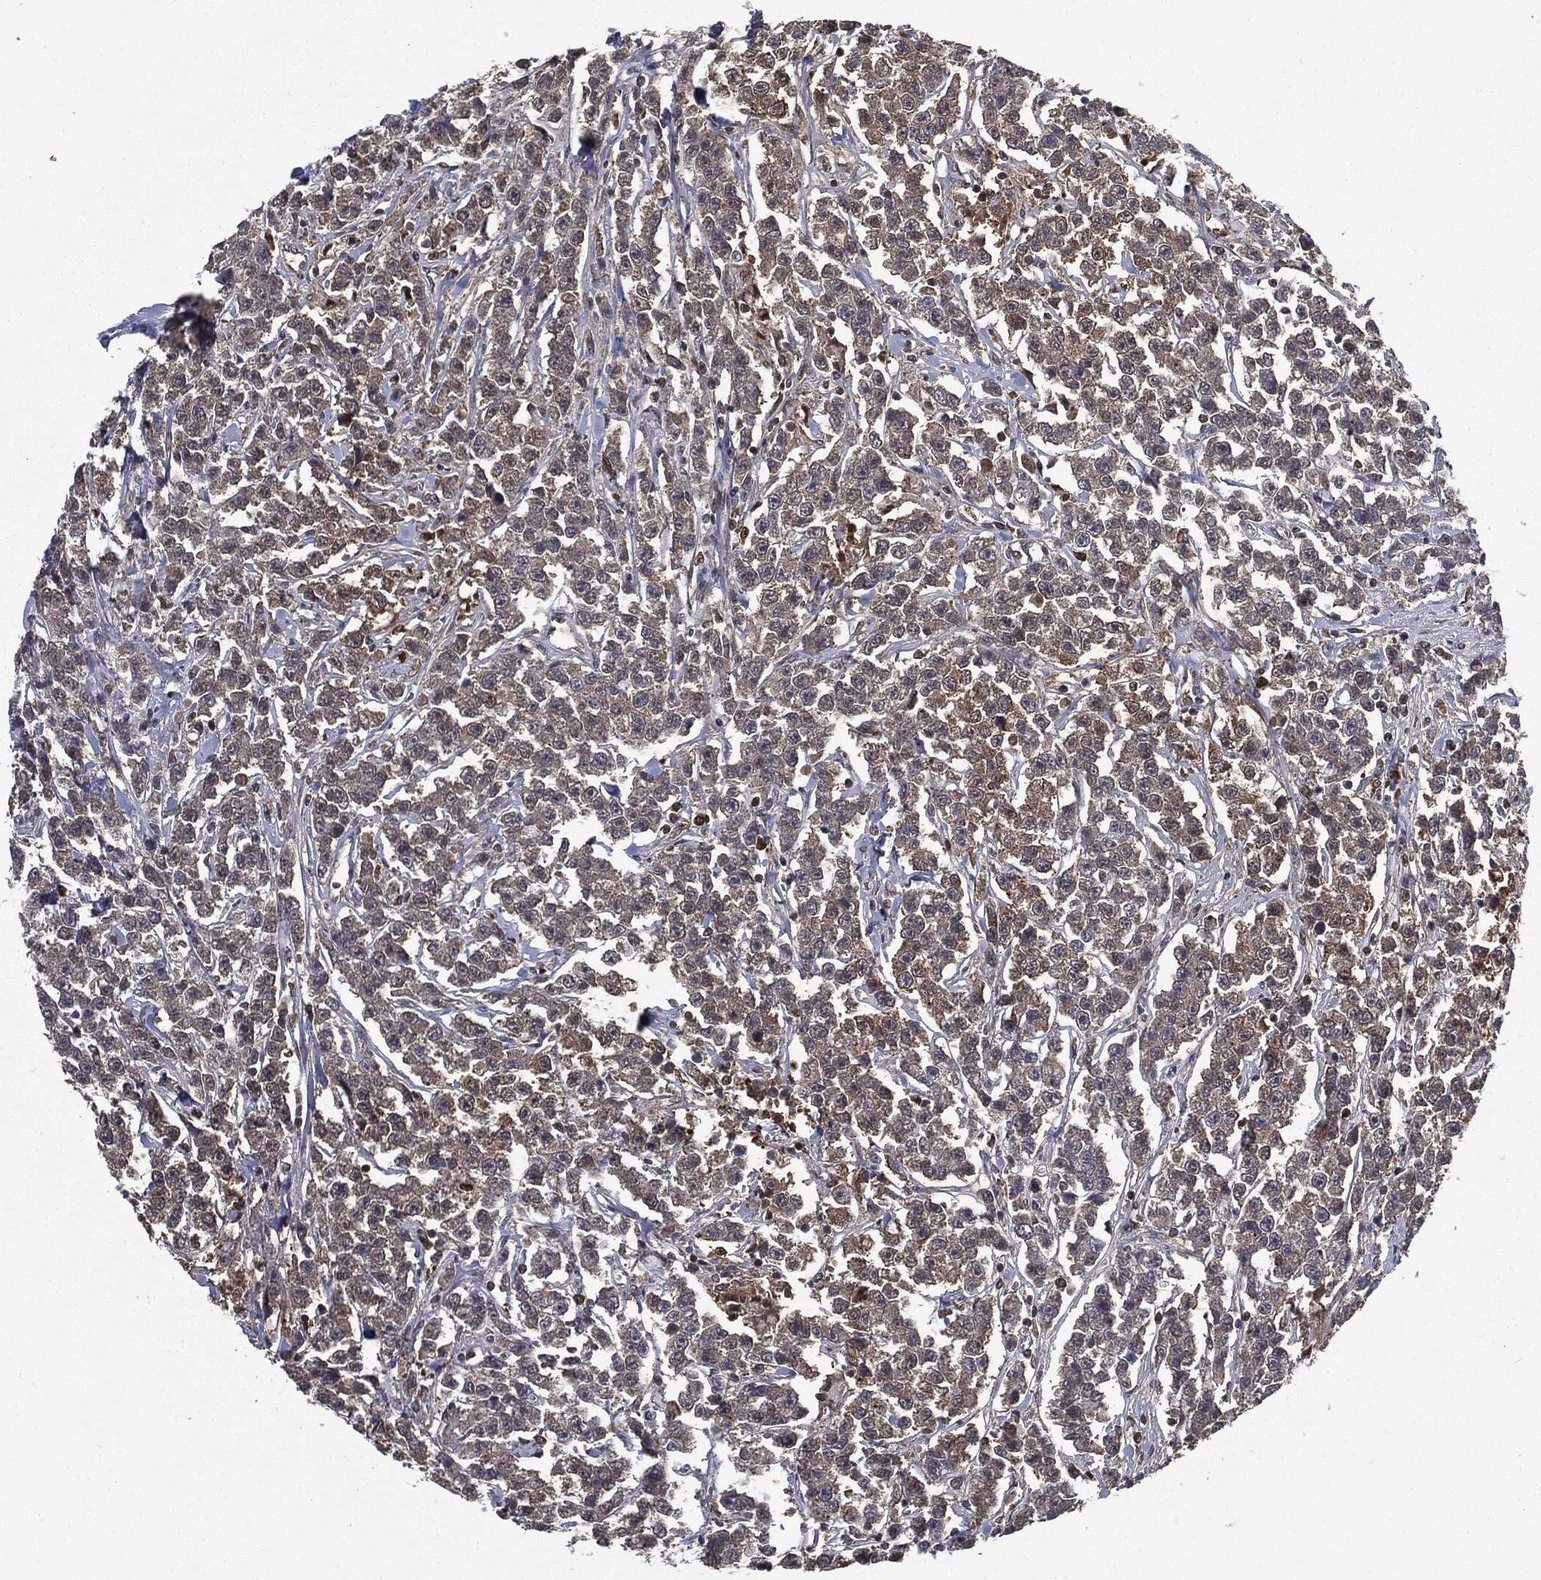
{"staining": {"intensity": "negative", "quantity": "none", "location": "none"}, "tissue": "testis cancer", "cell_type": "Tumor cells", "image_type": "cancer", "snomed": [{"axis": "morphology", "description": "Seminoma, NOS"}, {"axis": "topography", "description": "Testis"}], "caption": "Immunohistochemical staining of testis seminoma displays no significant positivity in tumor cells.", "gene": "GPI", "patient": {"sex": "male", "age": 59}}